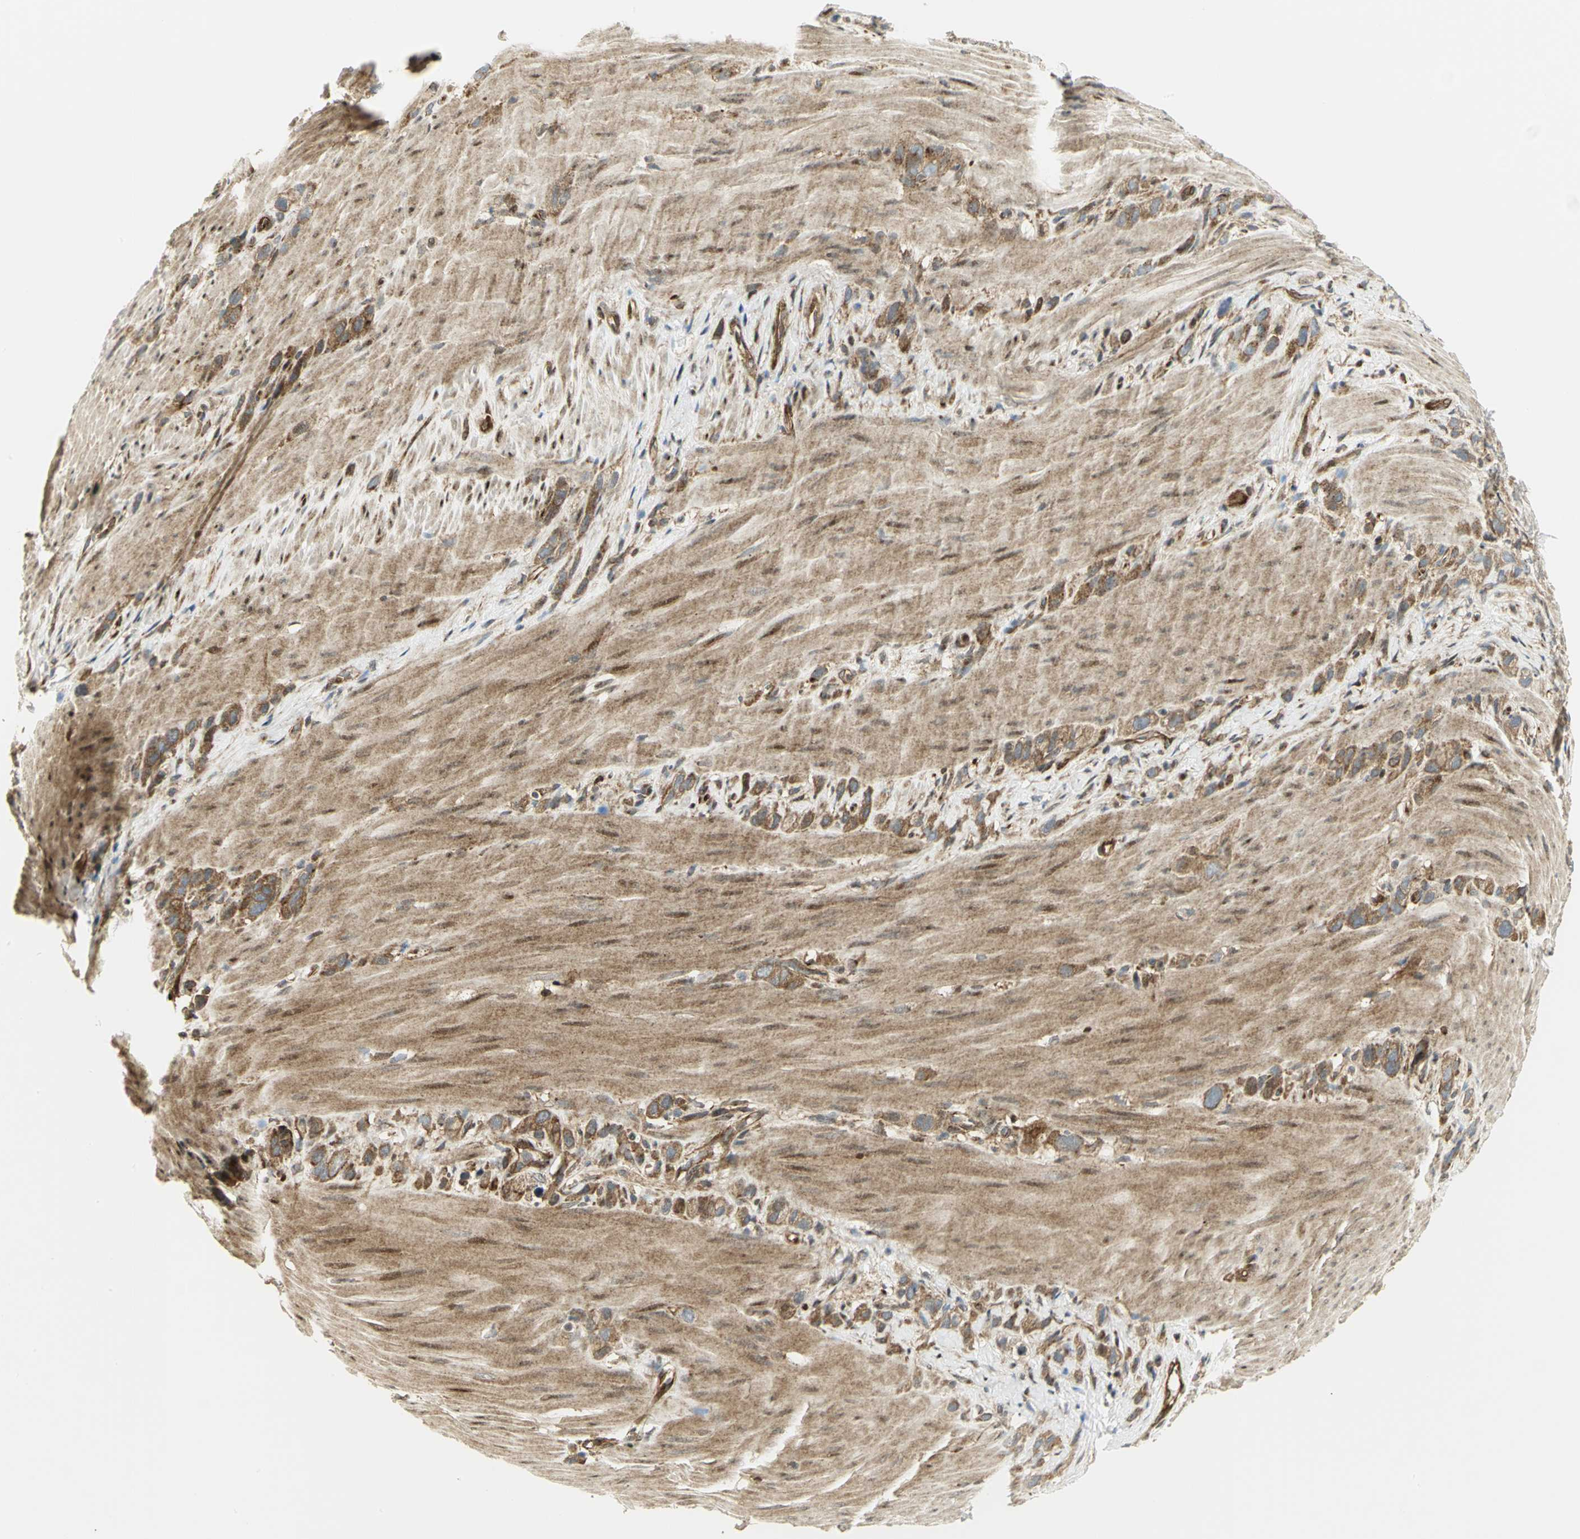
{"staining": {"intensity": "moderate", "quantity": ">75%", "location": "cytoplasmic/membranous"}, "tissue": "stomach cancer", "cell_type": "Tumor cells", "image_type": "cancer", "snomed": [{"axis": "morphology", "description": "Normal tissue, NOS"}, {"axis": "morphology", "description": "Adenocarcinoma, NOS"}, {"axis": "morphology", "description": "Adenocarcinoma, High grade"}, {"axis": "topography", "description": "Stomach, upper"}, {"axis": "topography", "description": "Stomach"}], "caption": "Moderate cytoplasmic/membranous protein positivity is appreciated in about >75% of tumor cells in stomach cancer (adenocarcinoma).", "gene": "EEA1", "patient": {"sex": "female", "age": 65}}